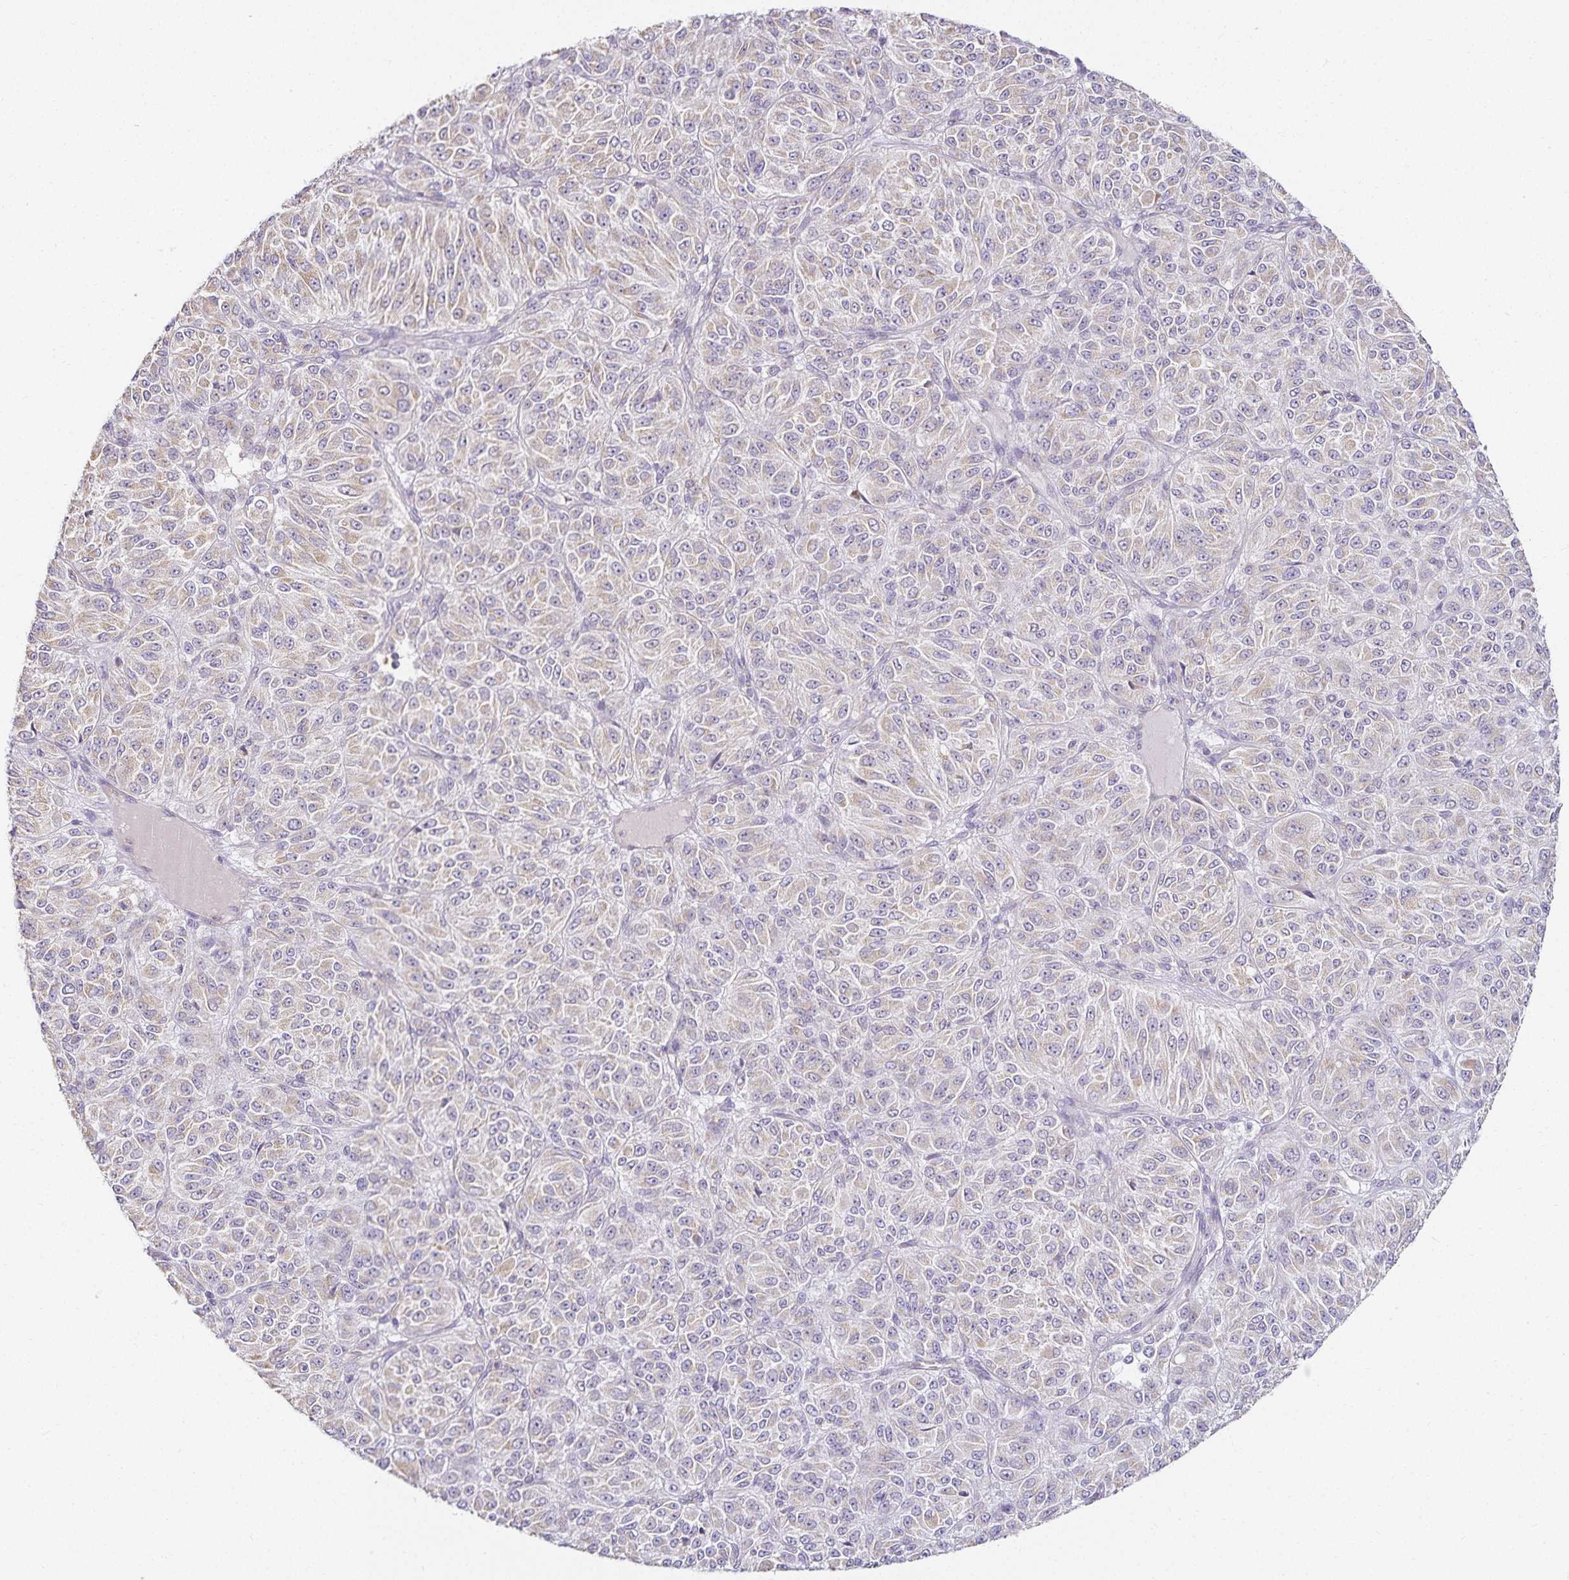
{"staining": {"intensity": "weak", "quantity": "<25%", "location": "cytoplasmic/membranous"}, "tissue": "melanoma", "cell_type": "Tumor cells", "image_type": "cancer", "snomed": [{"axis": "morphology", "description": "Malignant melanoma, Metastatic site"}, {"axis": "topography", "description": "Brain"}], "caption": "Malignant melanoma (metastatic site) was stained to show a protein in brown. There is no significant staining in tumor cells.", "gene": "GP2", "patient": {"sex": "female", "age": 56}}